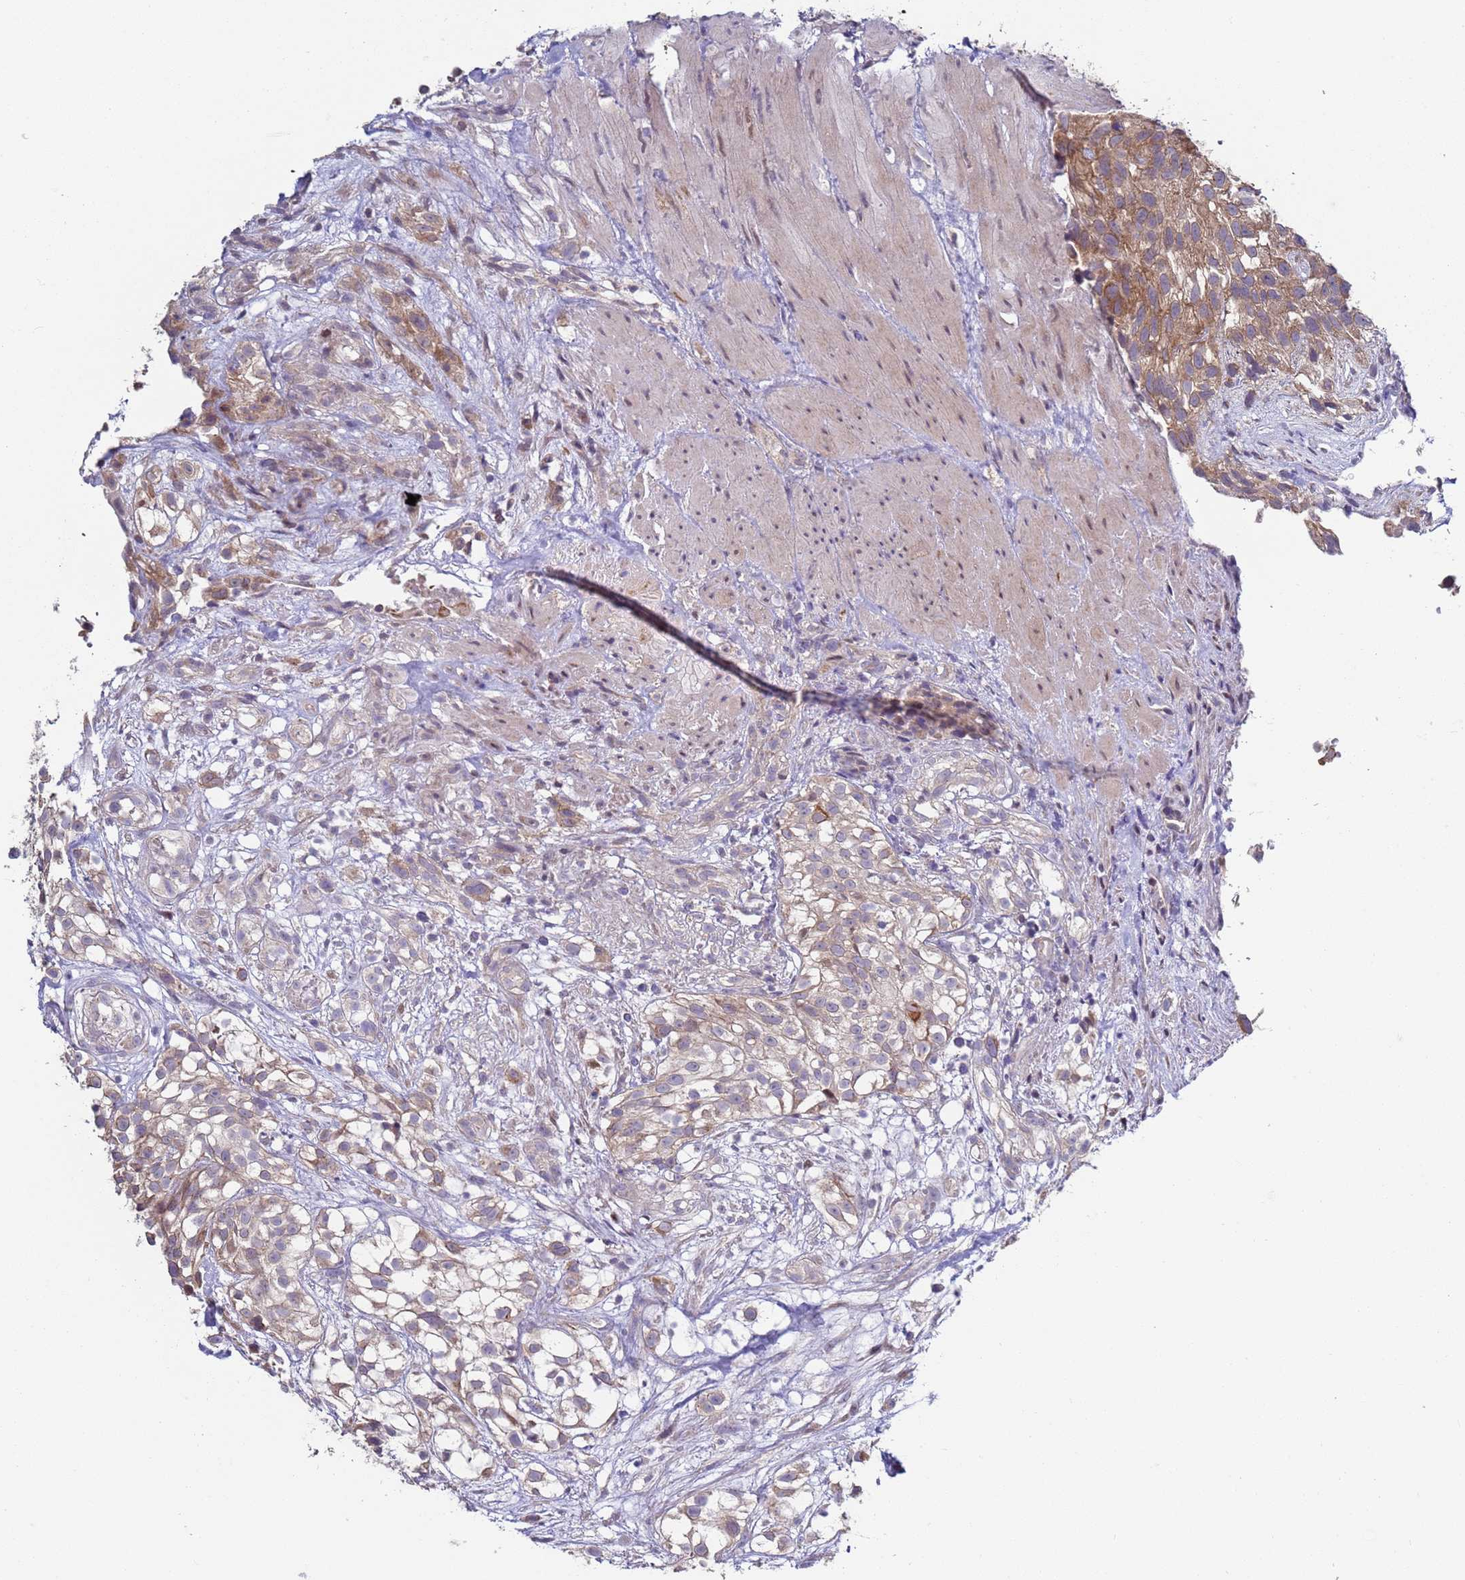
{"staining": {"intensity": "moderate", "quantity": "<25%", "location": "cytoplasmic/membranous"}, "tissue": "urothelial cancer", "cell_type": "Tumor cells", "image_type": "cancer", "snomed": [{"axis": "morphology", "description": "Urothelial carcinoma, High grade"}, {"axis": "topography", "description": "Urinary bladder"}], "caption": "Immunohistochemical staining of human urothelial cancer displays low levels of moderate cytoplasmic/membranous protein expression in about <25% of tumor cells.", "gene": "DIP2B", "patient": {"sex": "male", "age": 56}}